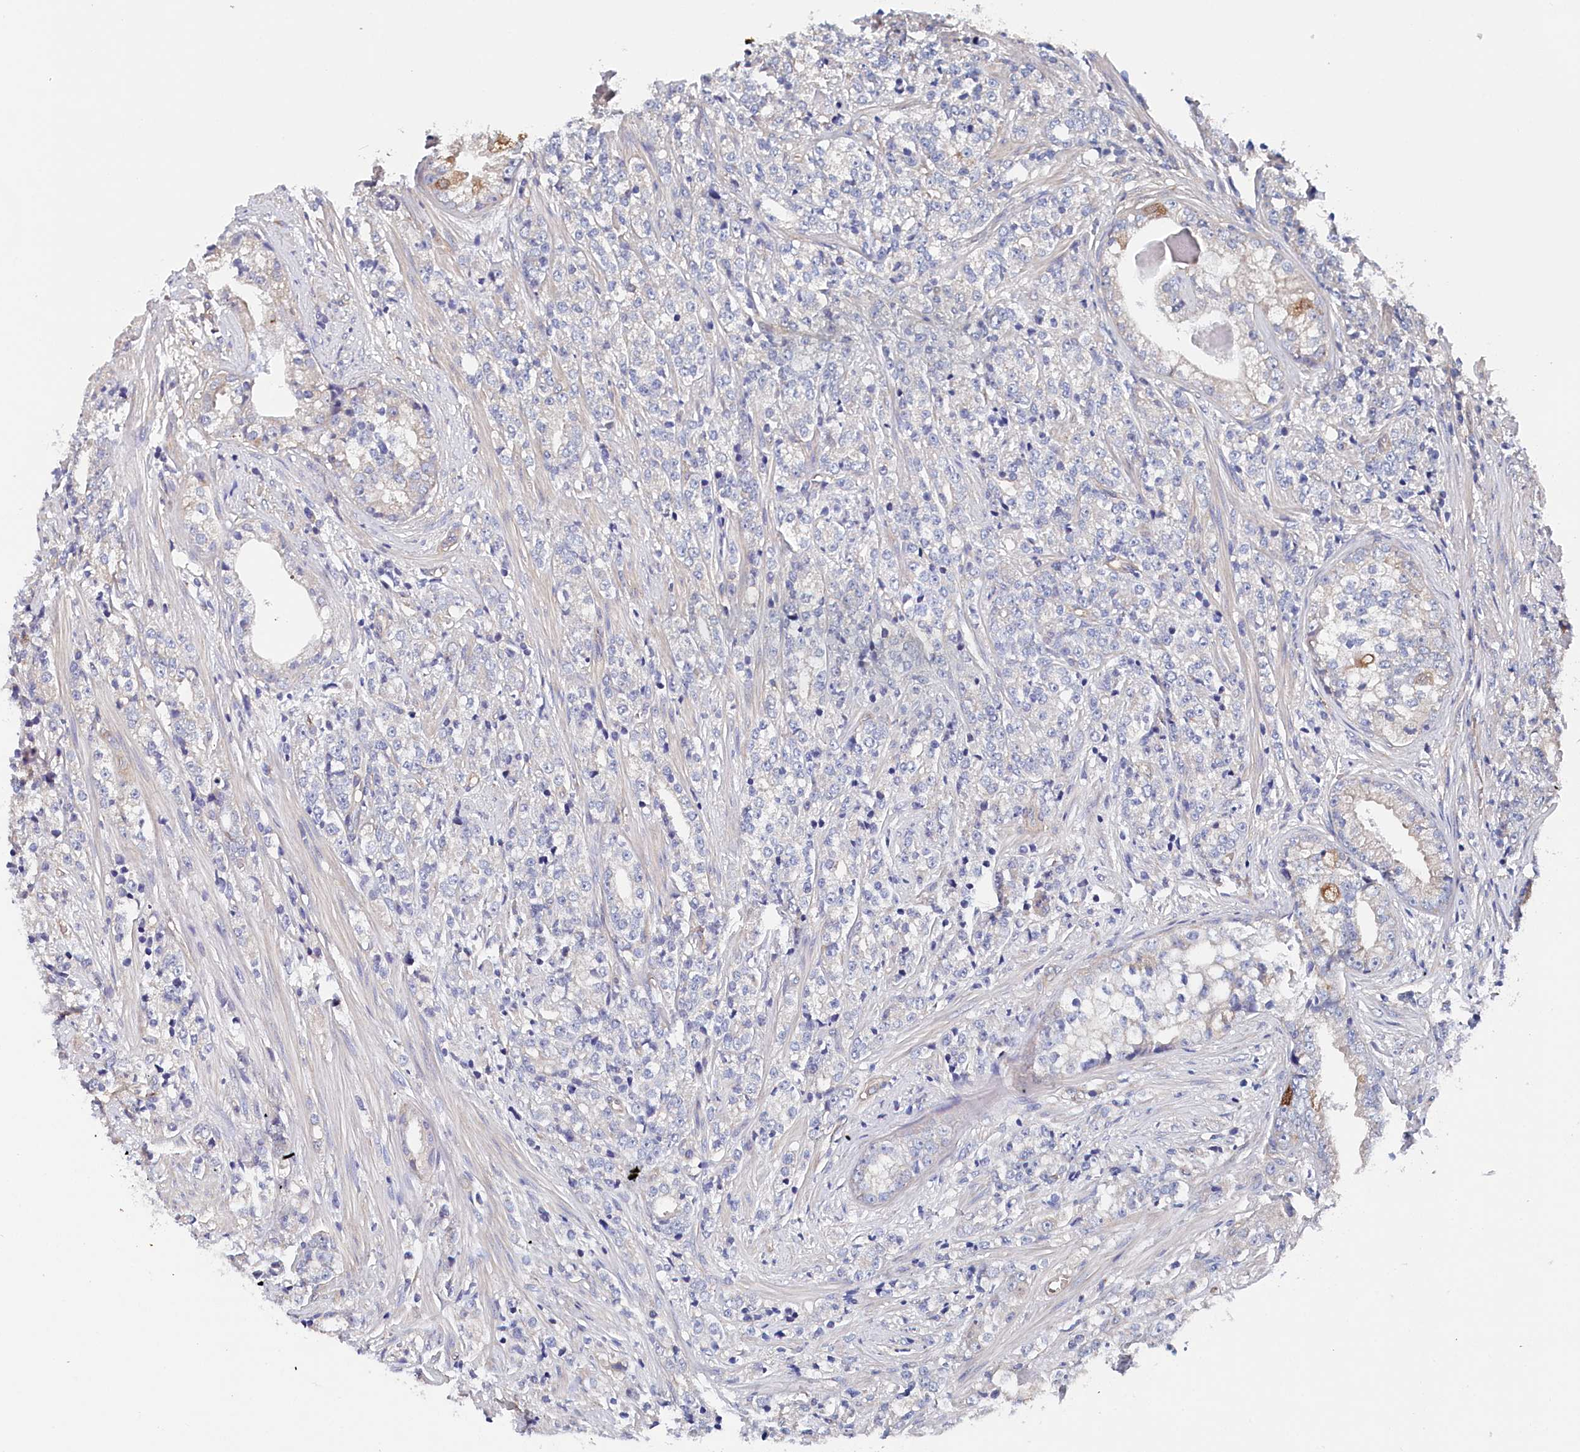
{"staining": {"intensity": "negative", "quantity": "none", "location": "none"}, "tissue": "prostate cancer", "cell_type": "Tumor cells", "image_type": "cancer", "snomed": [{"axis": "morphology", "description": "Adenocarcinoma, High grade"}, {"axis": "topography", "description": "Prostate"}], "caption": "An immunohistochemistry histopathology image of prostate high-grade adenocarcinoma is shown. There is no staining in tumor cells of prostate high-grade adenocarcinoma.", "gene": "BHMT", "patient": {"sex": "male", "age": 69}}